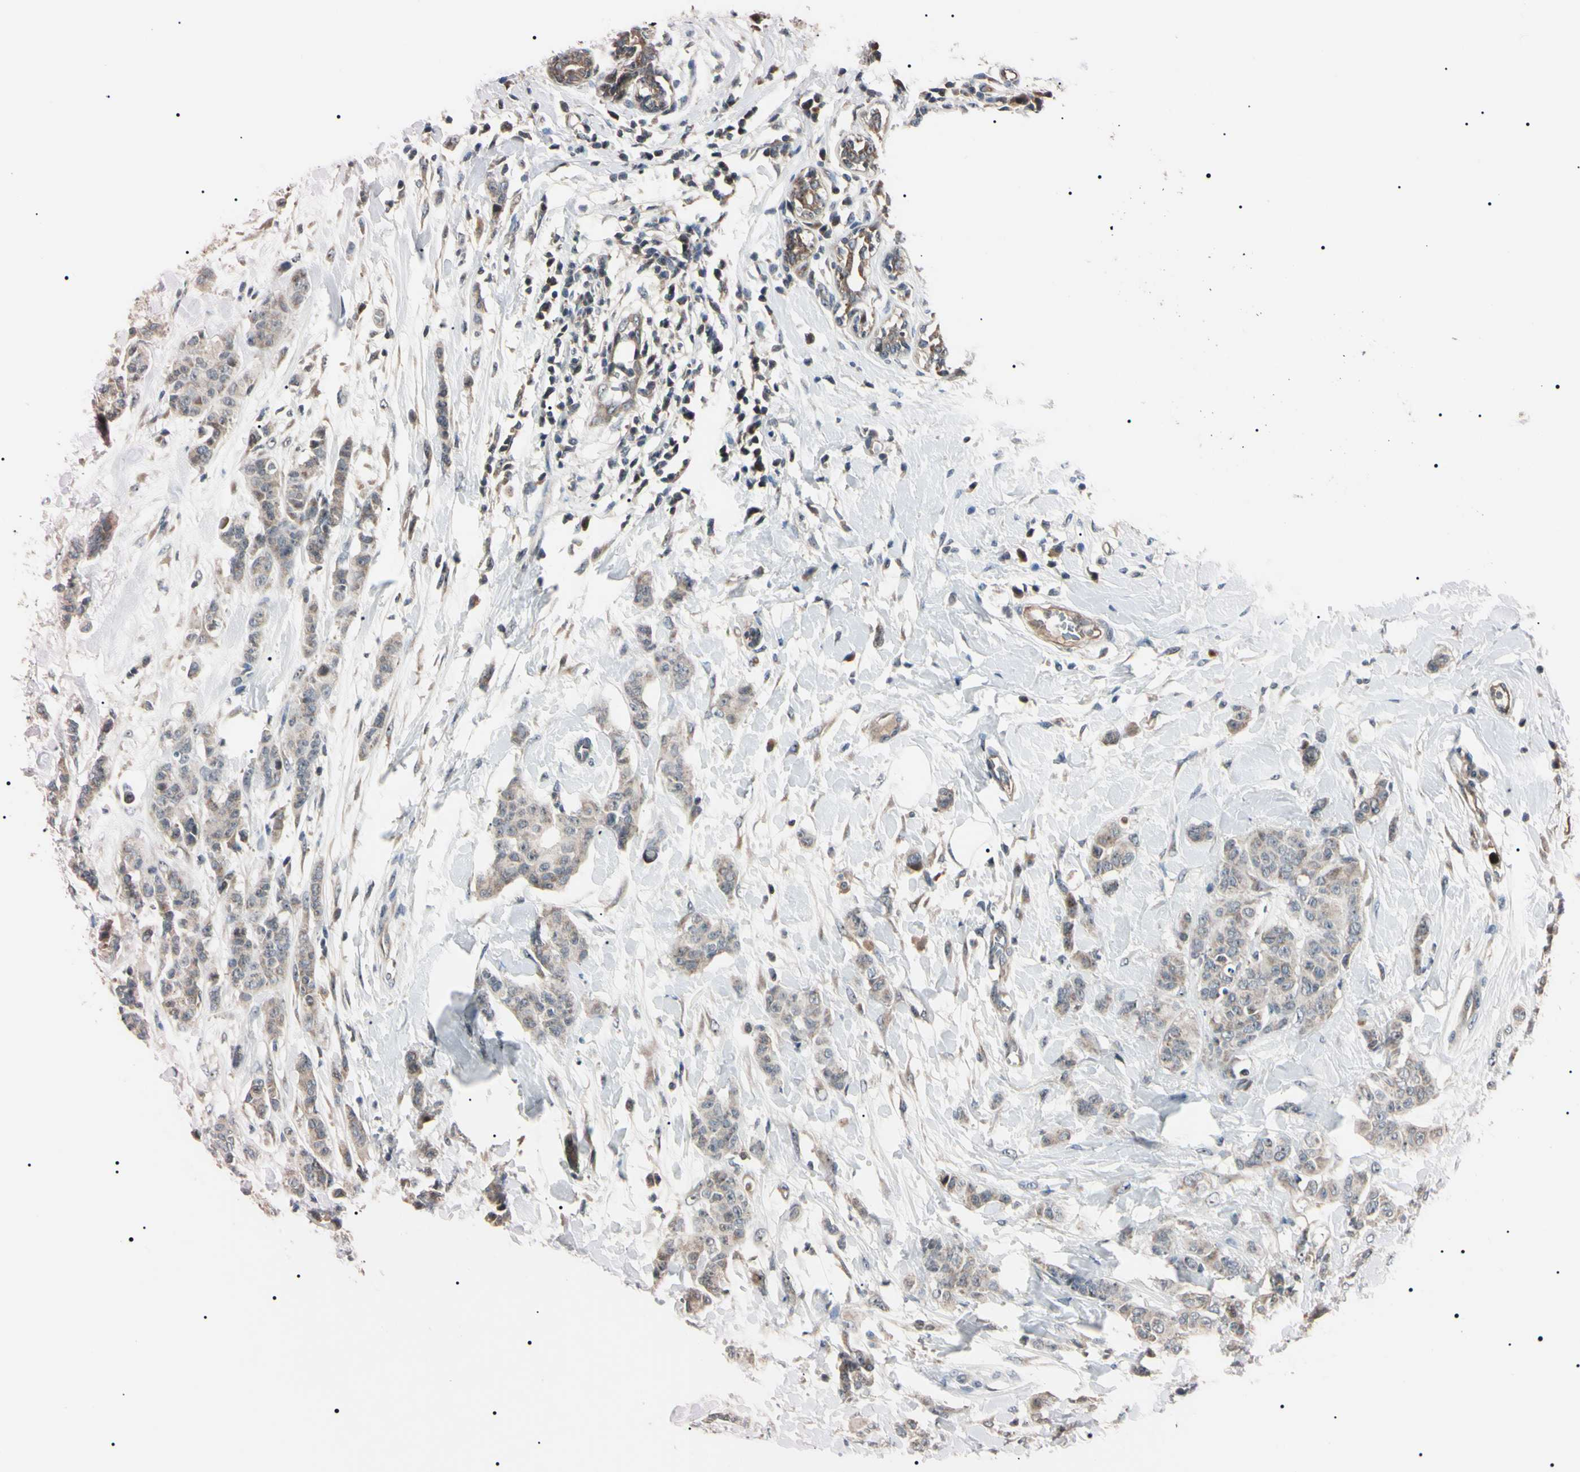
{"staining": {"intensity": "weak", "quantity": ">75%", "location": "cytoplasmic/membranous"}, "tissue": "breast cancer", "cell_type": "Tumor cells", "image_type": "cancer", "snomed": [{"axis": "morphology", "description": "Normal tissue, NOS"}, {"axis": "morphology", "description": "Duct carcinoma"}, {"axis": "topography", "description": "Breast"}], "caption": "Weak cytoplasmic/membranous positivity is appreciated in approximately >75% of tumor cells in breast cancer (infiltrating ductal carcinoma). The protein is shown in brown color, while the nuclei are stained blue.", "gene": "TRAF5", "patient": {"sex": "female", "age": 40}}